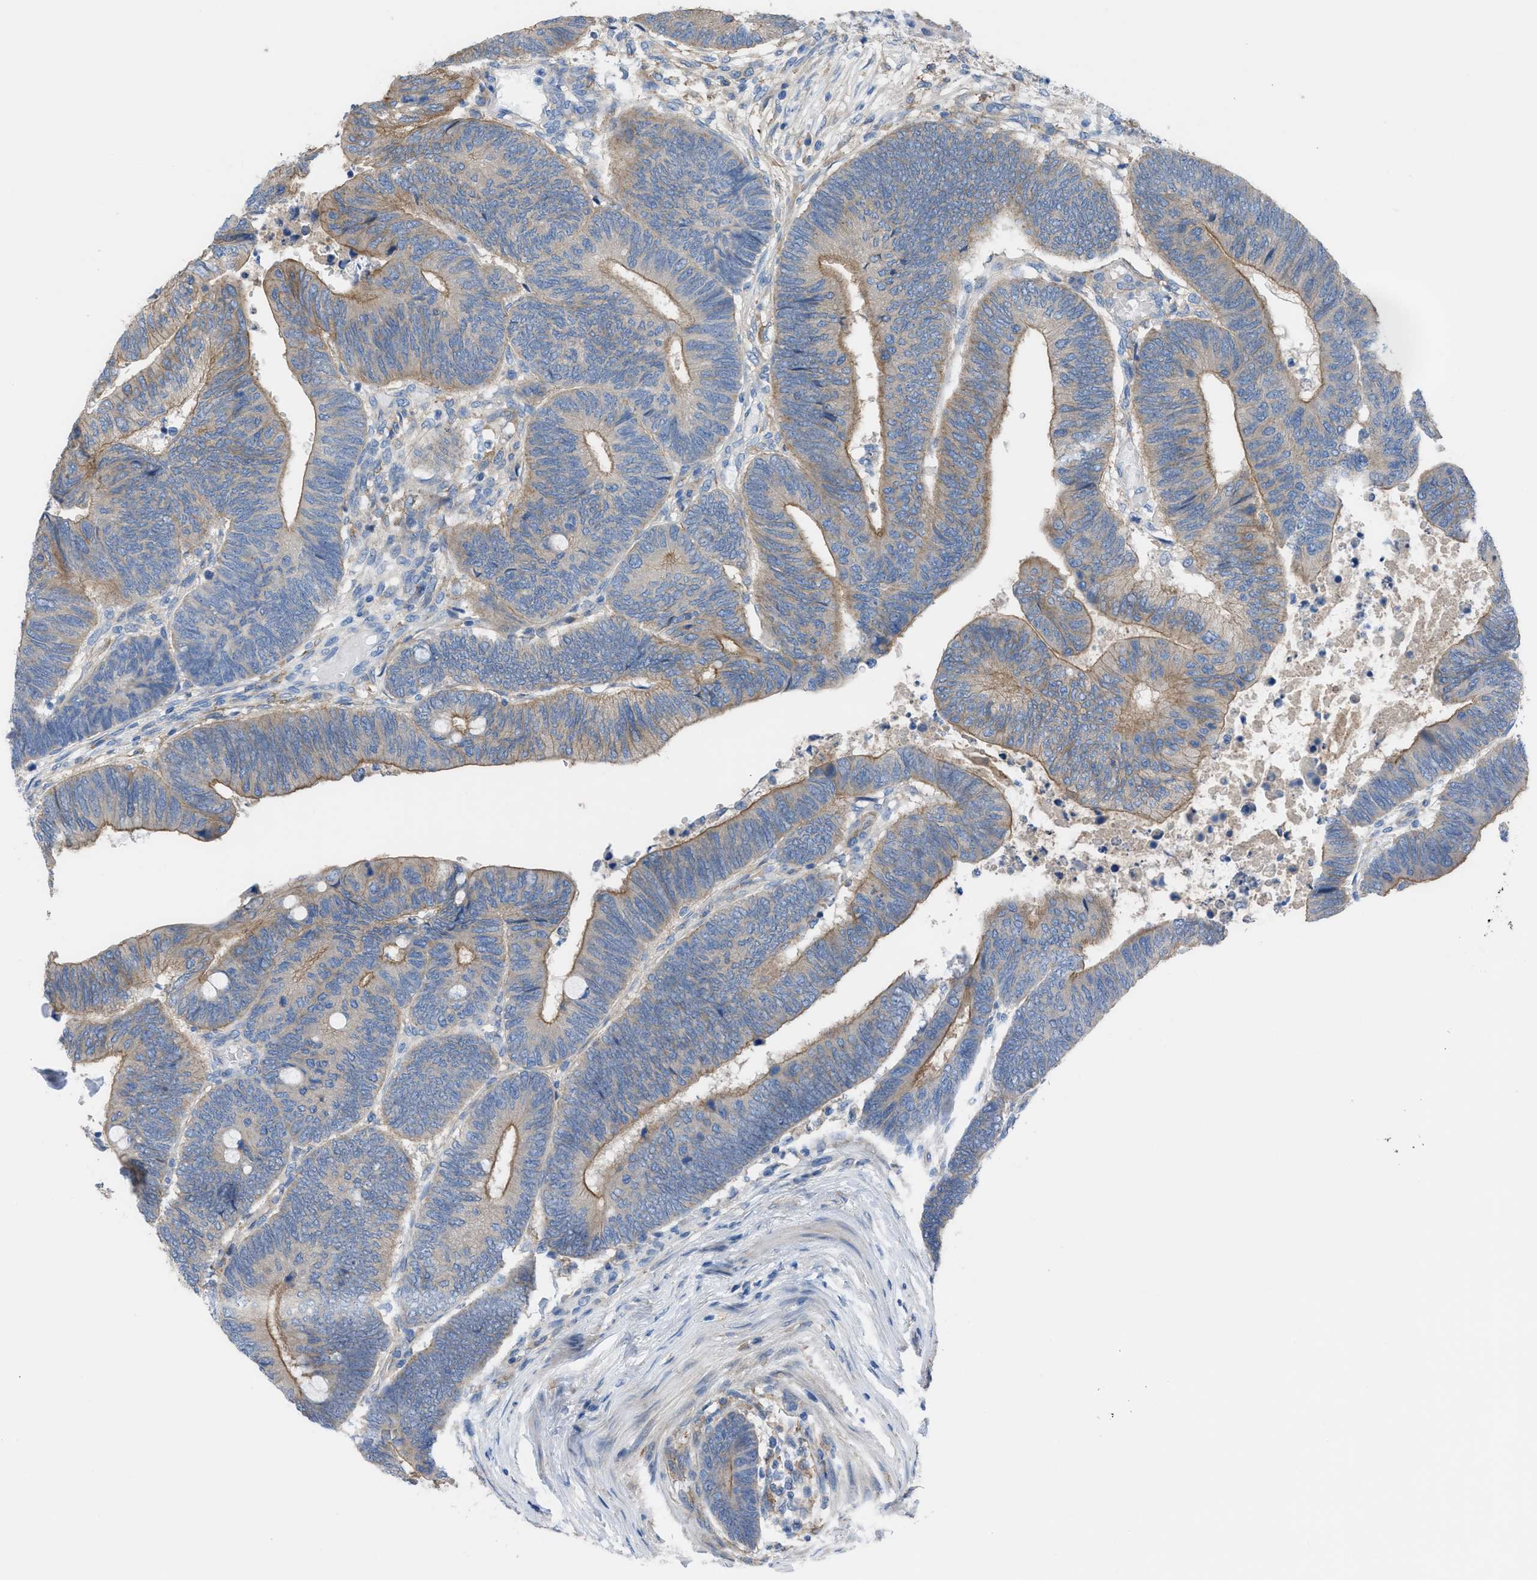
{"staining": {"intensity": "moderate", "quantity": ">75%", "location": "cytoplasmic/membranous"}, "tissue": "colorectal cancer", "cell_type": "Tumor cells", "image_type": "cancer", "snomed": [{"axis": "morphology", "description": "Normal tissue, NOS"}, {"axis": "morphology", "description": "Adenocarcinoma, NOS"}, {"axis": "topography", "description": "Rectum"}, {"axis": "topography", "description": "Peripheral nerve tissue"}], "caption": "Adenocarcinoma (colorectal) stained with a protein marker displays moderate staining in tumor cells.", "gene": "EGFR", "patient": {"sex": "male", "age": 92}}